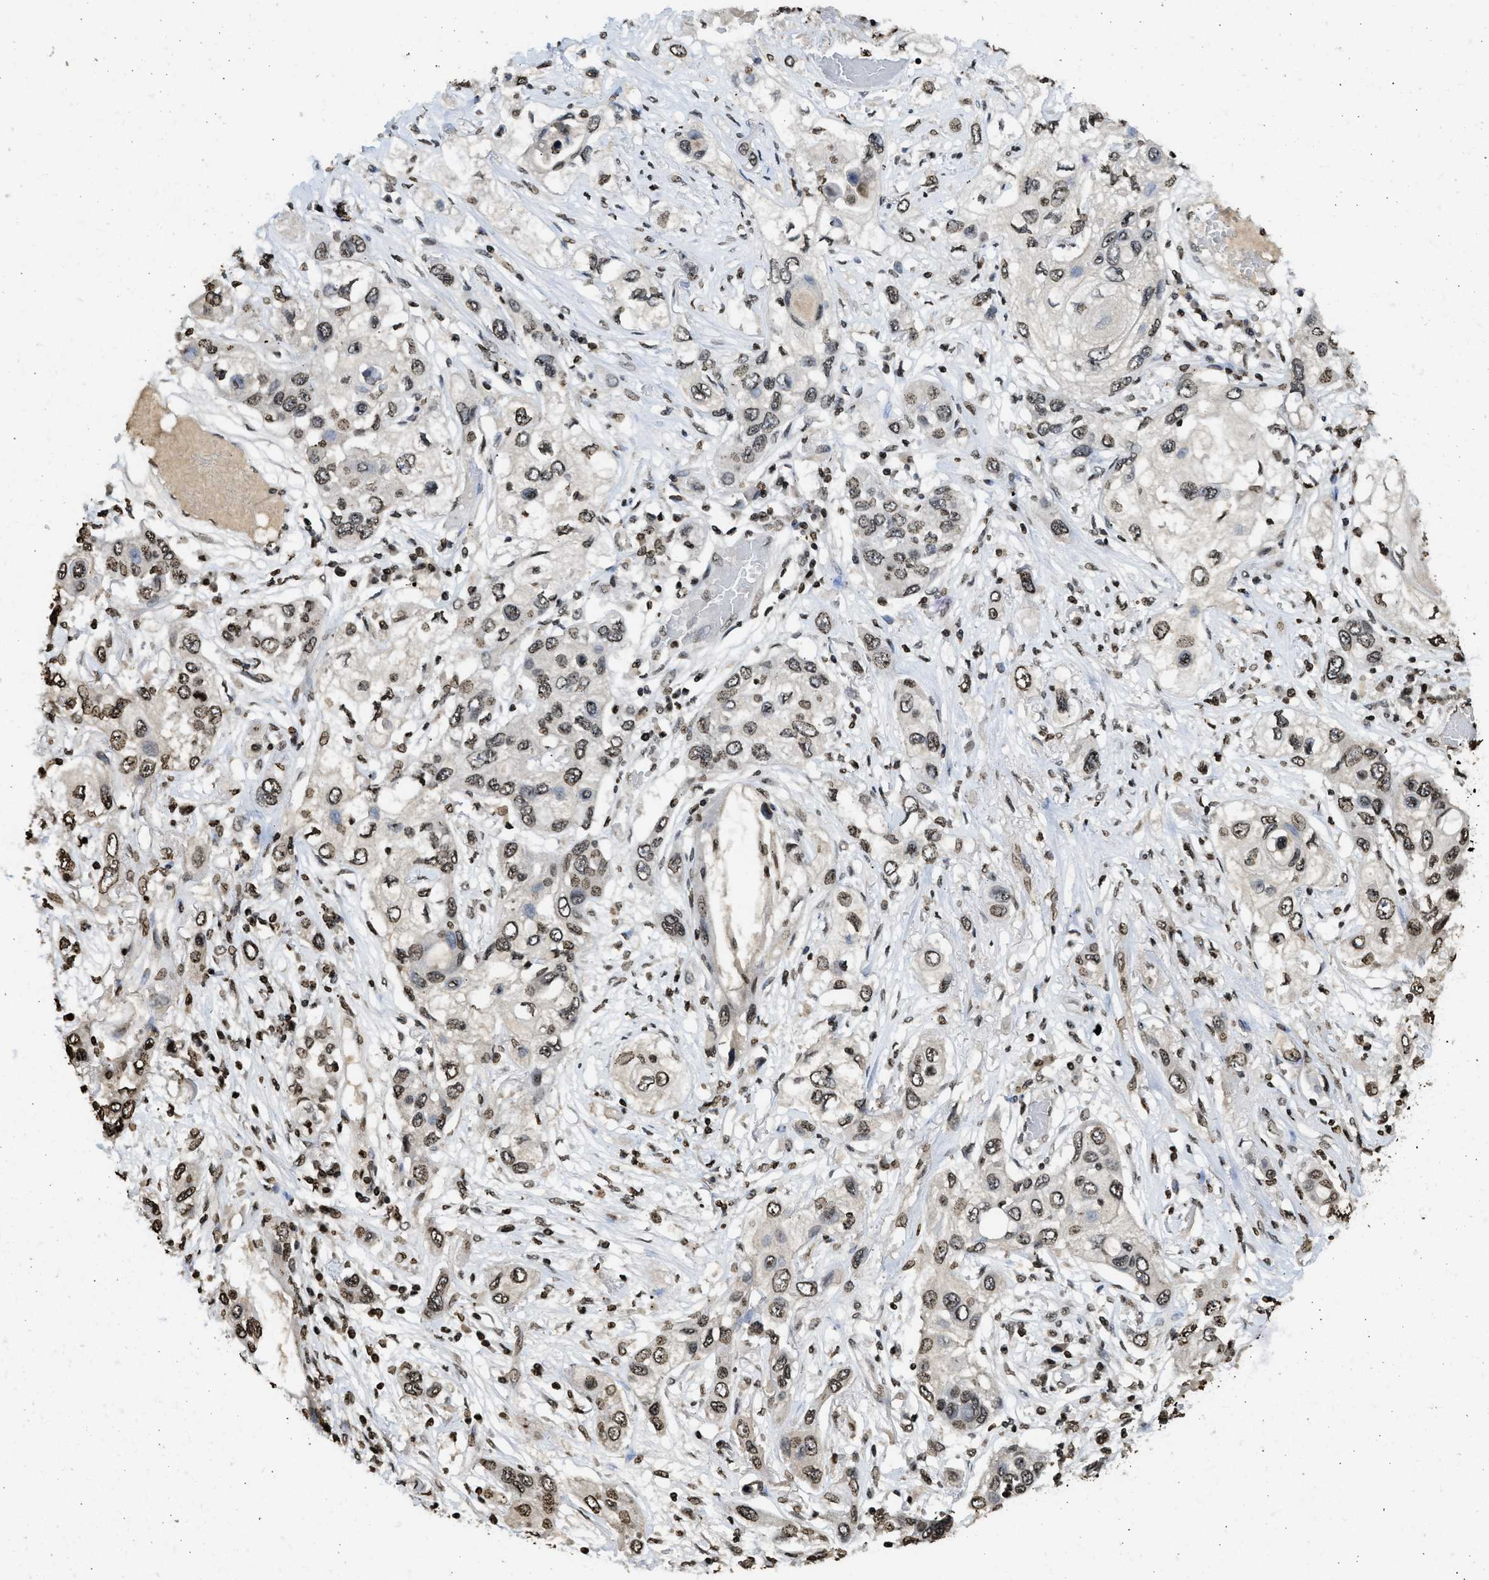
{"staining": {"intensity": "moderate", "quantity": ">75%", "location": "nuclear"}, "tissue": "lung cancer", "cell_type": "Tumor cells", "image_type": "cancer", "snomed": [{"axis": "morphology", "description": "Squamous cell carcinoma, NOS"}, {"axis": "topography", "description": "Lung"}], "caption": "Tumor cells display medium levels of moderate nuclear expression in approximately >75% of cells in lung squamous cell carcinoma.", "gene": "RRAGC", "patient": {"sex": "male", "age": 71}}